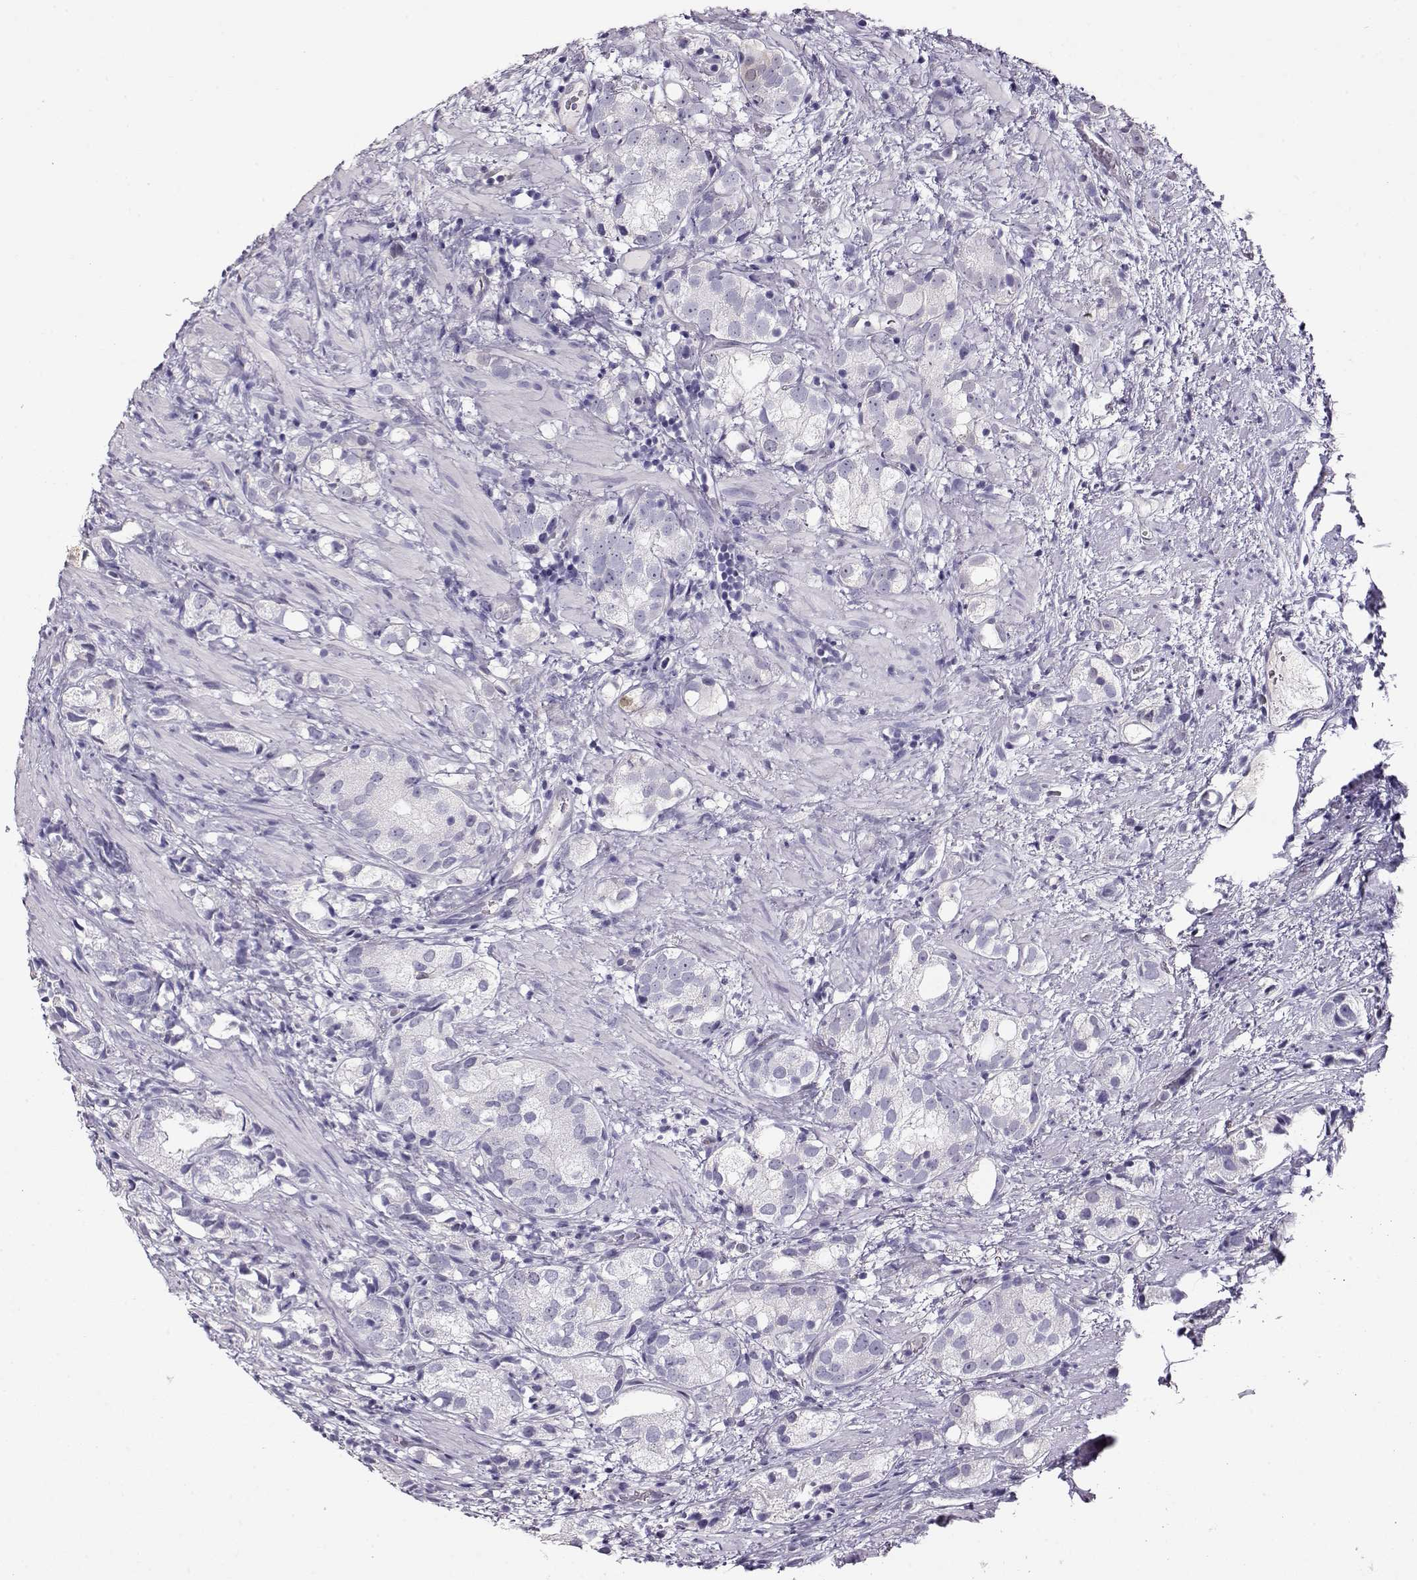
{"staining": {"intensity": "negative", "quantity": "none", "location": "none"}, "tissue": "prostate cancer", "cell_type": "Tumor cells", "image_type": "cancer", "snomed": [{"axis": "morphology", "description": "Adenocarcinoma, High grade"}, {"axis": "topography", "description": "Prostate"}], "caption": "Protein analysis of prostate cancer reveals no significant expression in tumor cells. (Stains: DAB (3,3'-diaminobenzidine) immunohistochemistry (IHC) with hematoxylin counter stain, Microscopy: brightfield microscopy at high magnification).", "gene": "CCR8", "patient": {"sex": "male", "age": 82}}